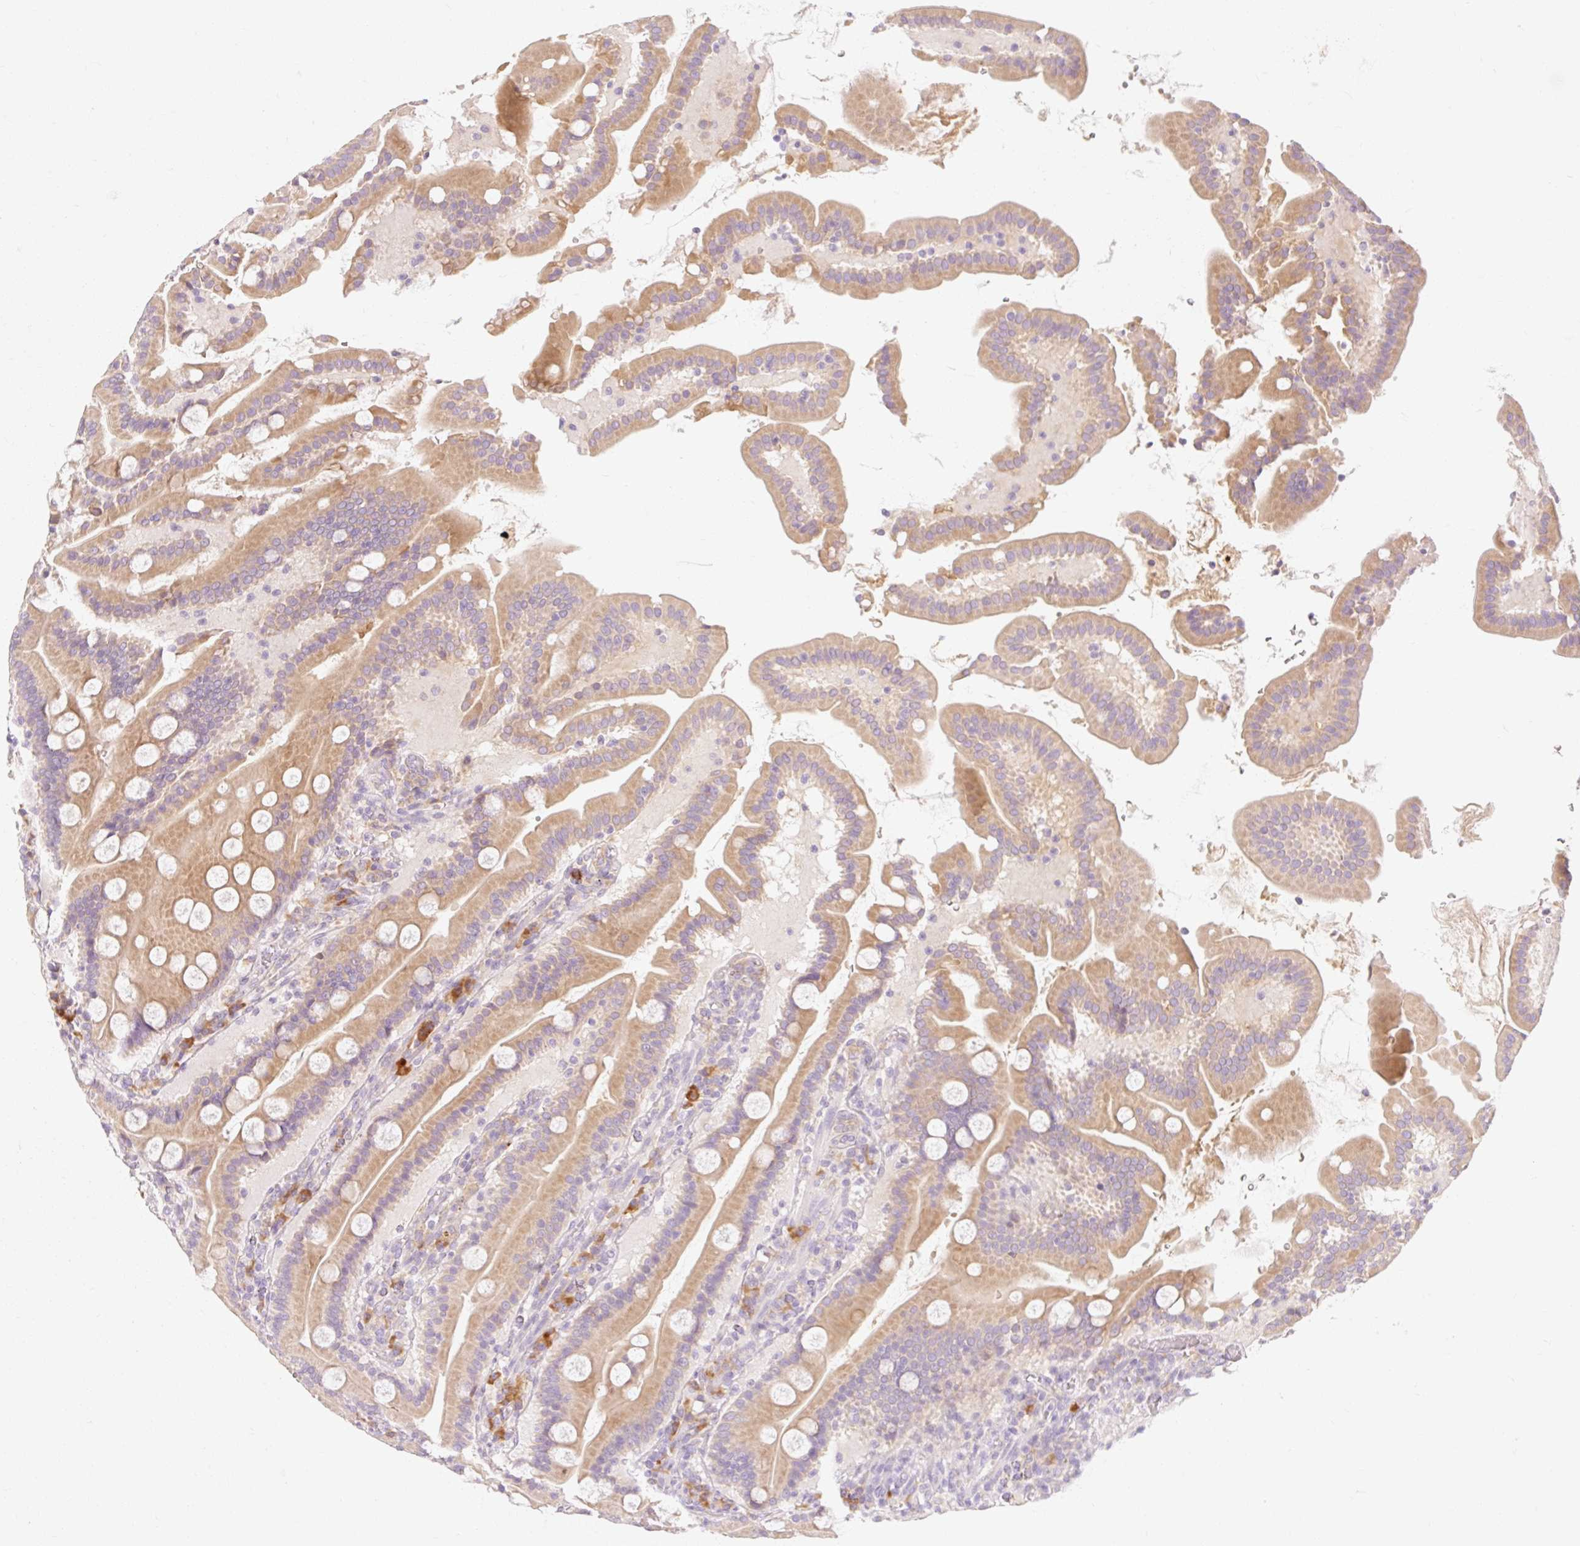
{"staining": {"intensity": "moderate", "quantity": ">75%", "location": "cytoplasmic/membranous"}, "tissue": "duodenum", "cell_type": "Glandular cells", "image_type": "normal", "snomed": [{"axis": "morphology", "description": "Normal tissue, NOS"}, {"axis": "topography", "description": "Duodenum"}], "caption": "Protein staining of unremarkable duodenum reveals moderate cytoplasmic/membranous staining in about >75% of glandular cells.", "gene": "MYO1D", "patient": {"sex": "male", "age": 55}}